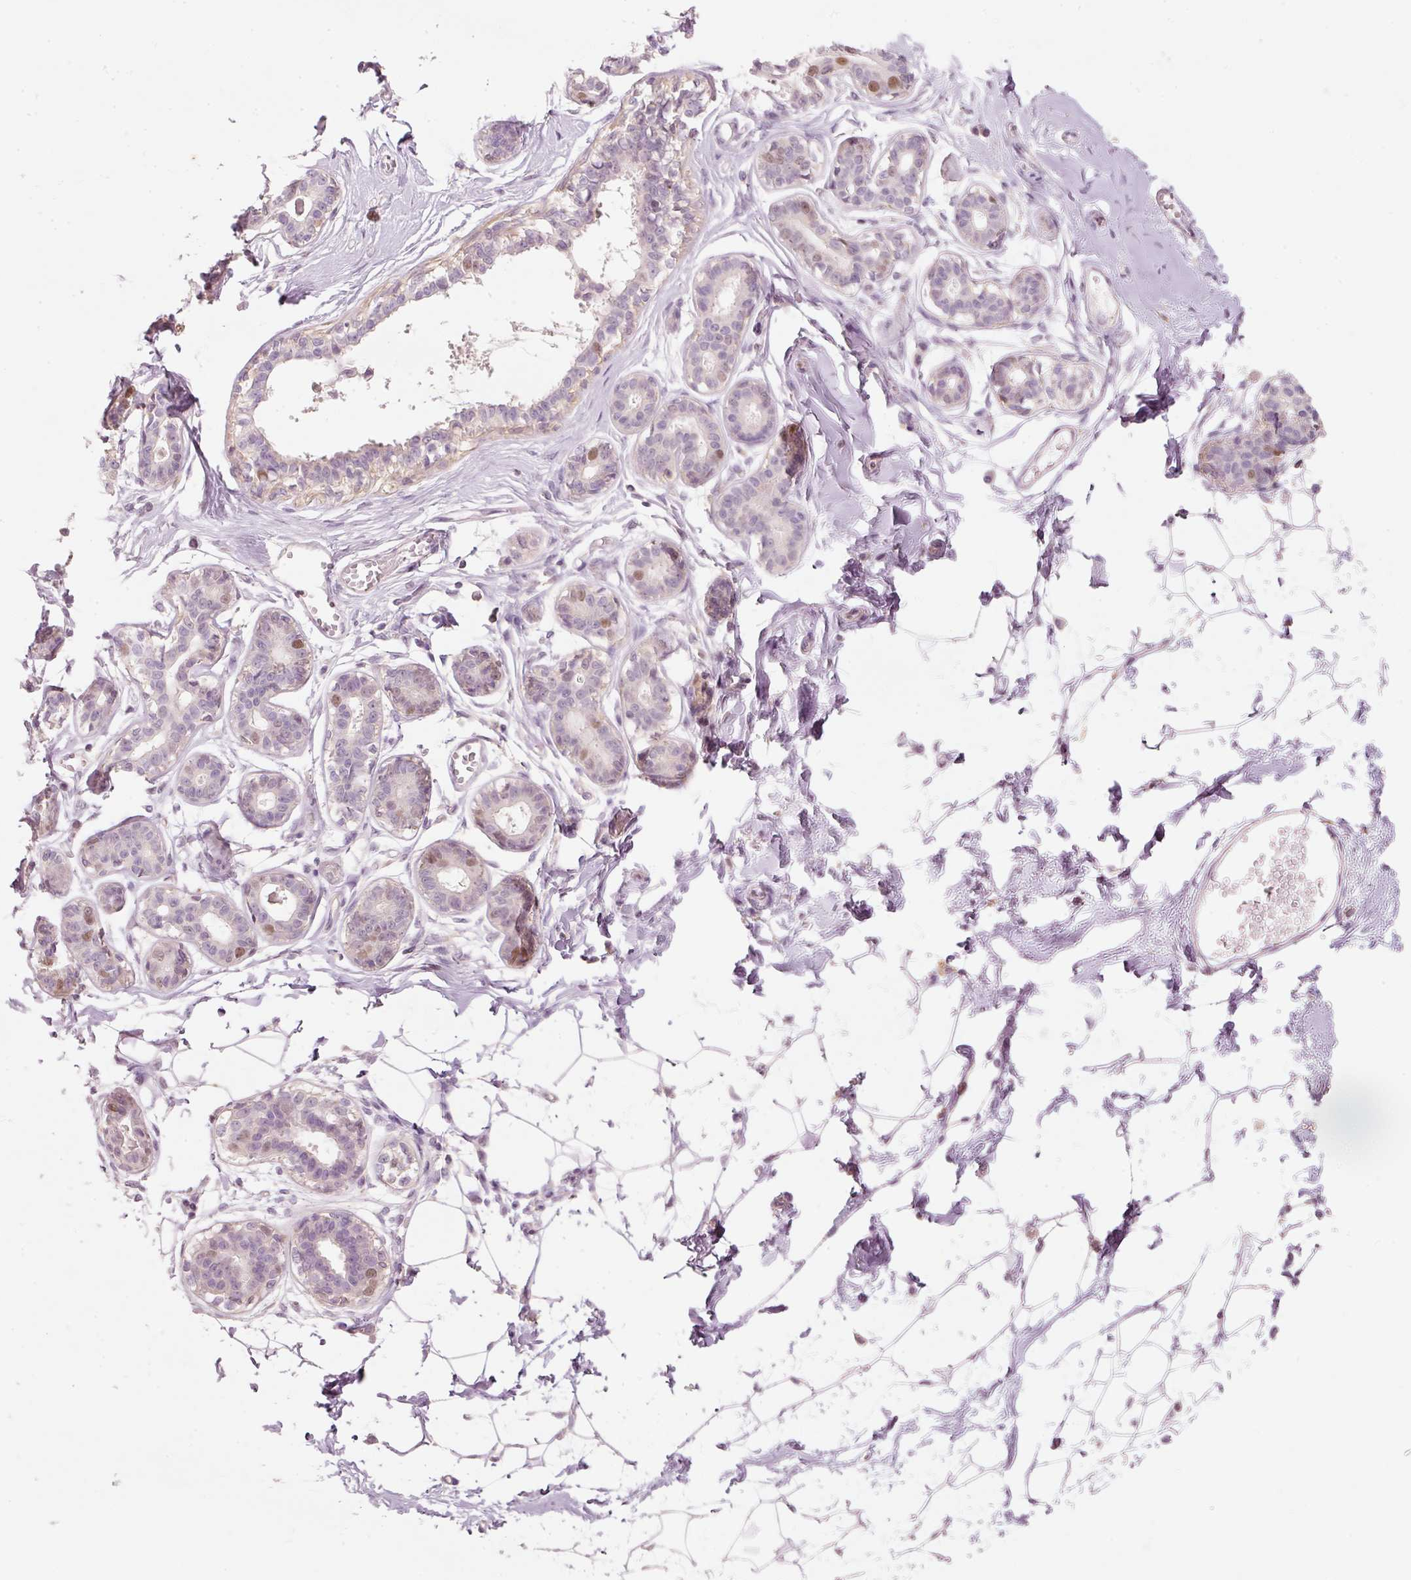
{"staining": {"intensity": "weak", "quantity": "<25%", "location": "nuclear"}, "tissue": "breast", "cell_type": "Adipocytes", "image_type": "normal", "snomed": [{"axis": "morphology", "description": "Normal tissue, NOS"}, {"axis": "topography", "description": "Breast"}], "caption": "Adipocytes show no significant protein positivity in normal breast. Nuclei are stained in blue.", "gene": "TREX2", "patient": {"sex": "female", "age": 45}}